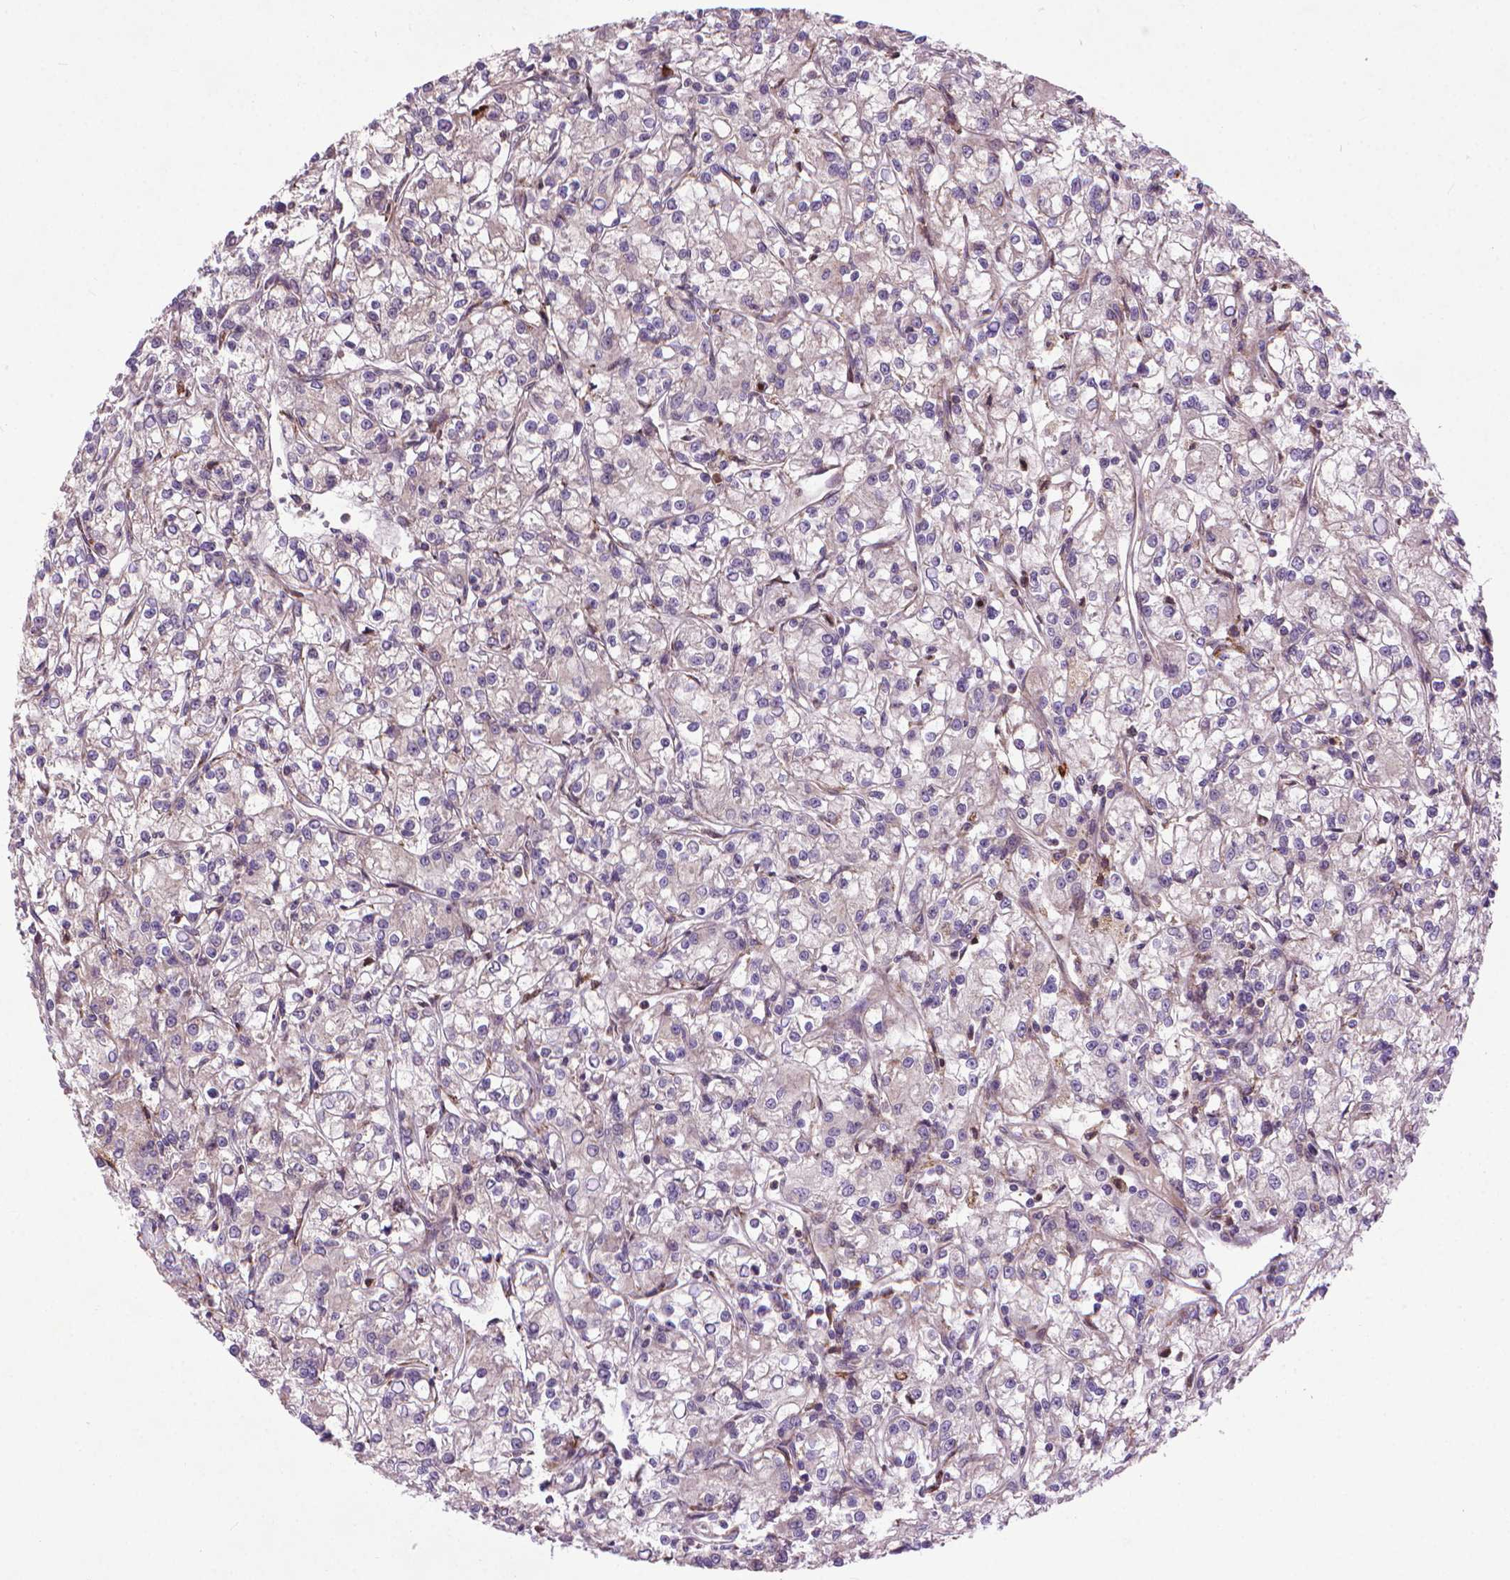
{"staining": {"intensity": "weak", "quantity": "<25%", "location": "cytoplasmic/membranous"}, "tissue": "renal cancer", "cell_type": "Tumor cells", "image_type": "cancer", "snomed": [{"axis": "morphology", "description": "Adenocarcinoma, NOS"}, {"axis": "topography", "description": "Kidney"}], "caption": "Human renal cancer (adenocarcinoma) stained for a protein using immunohistochemistry (IHC) displays no expression in tumor cells.", "gene": "MYH14", "patient": {"sex": "female", "age": 59}}